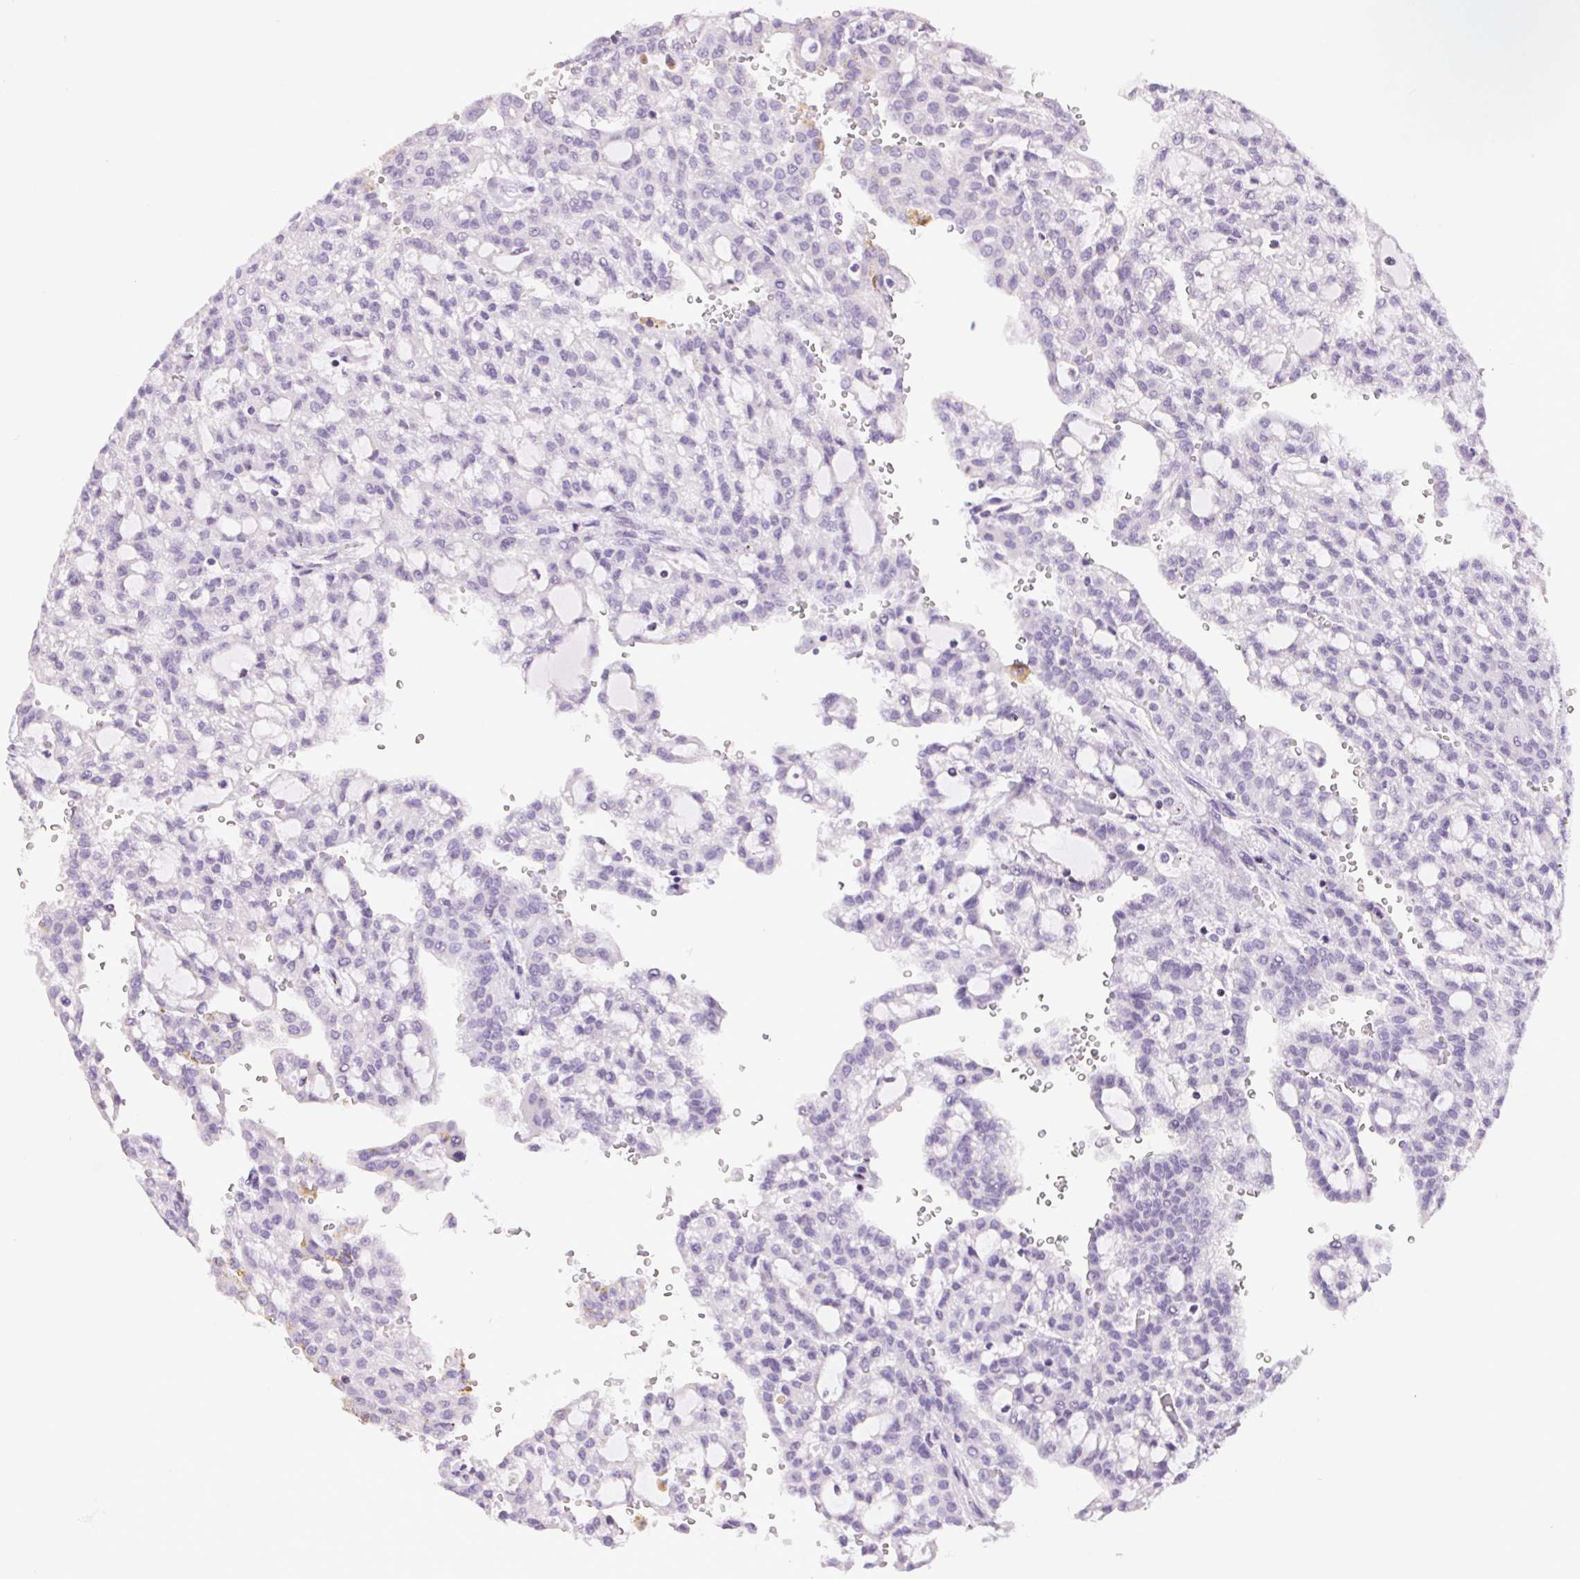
{"staining": {"intensity": "negative", "quantity": "none", "location": "none"}, "tissue": "renal cancer", "cell_type": "Tumor cells", "image_type": "cancer", "snomed": [{"axis": "morphology", "description": "Adenocarcinoma, NOS"}, {"axis": "topography", "description": "Kidney"}], "caption": "IHC of human renal cancer demonstrates no positivity in tumor cells. (DAB immunohistochemistry visualized using brightfield microscopy, high magnification).", "gene": "TMEM88B", "patient": {"sex": "male", "age": 63}}